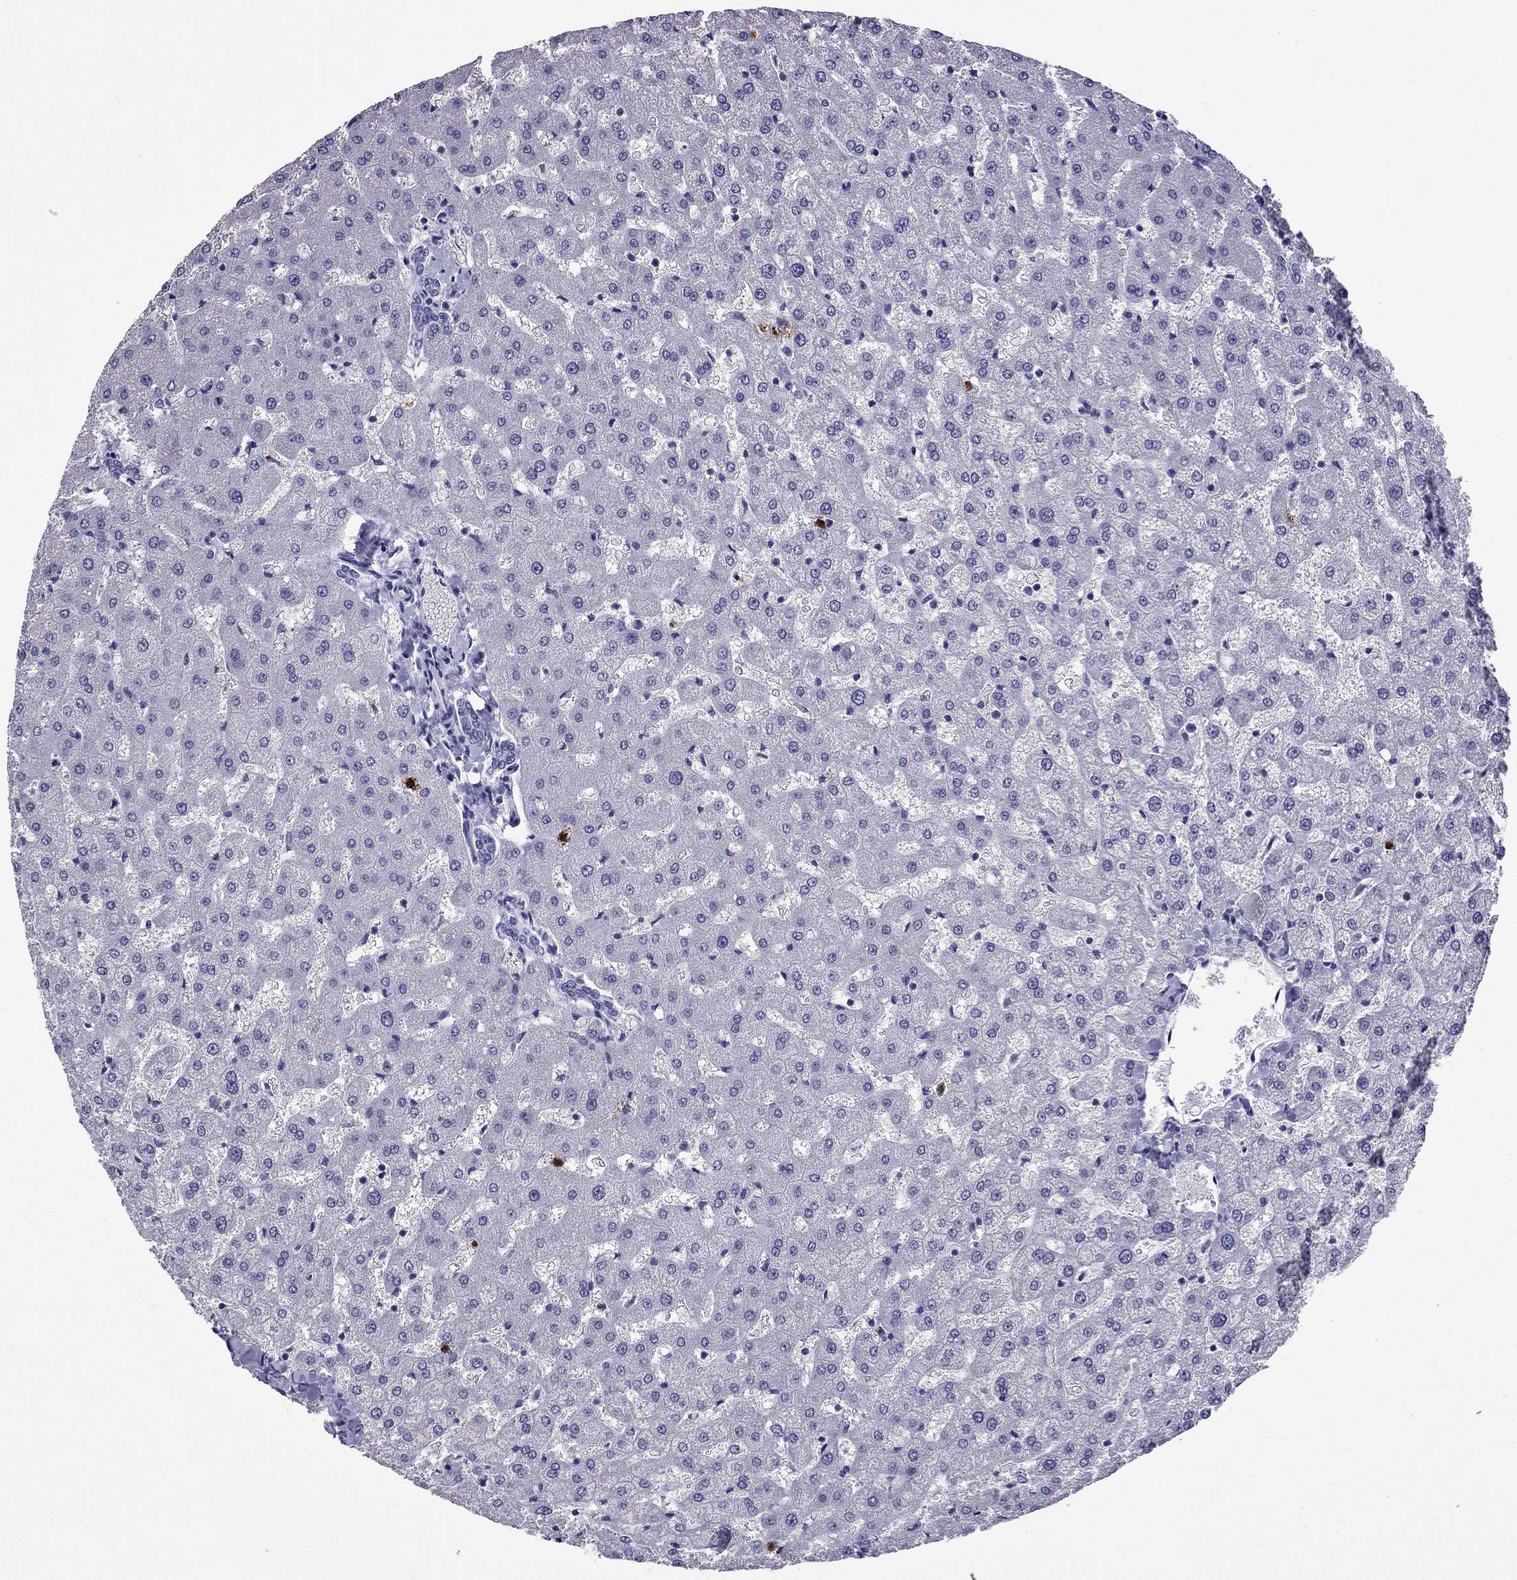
{"staining": {"intensity": "negative", "quantity": "none", "location": "none"}, "tissue": "liver", "cell_type": "Cholangiocytes", "image_type": "normal", "snomed": [{"axis": "morphology", "description": "Normal tissue, NOS"}, {"axis": "topography", "description": "Liver"}], "caption": "DAB (3,3'-diaminobenzidine) immunohistochemical staining of benign liver demonstrates no significant positivity in cholangiocytes. (DAB (3,3'-diaminobenzidine) immunohistochemistry (IHC) visualized using brightfield microscopy, high magnification).", "gene": "OLFM4", "patient": {"sex": "female", "age": 50}}